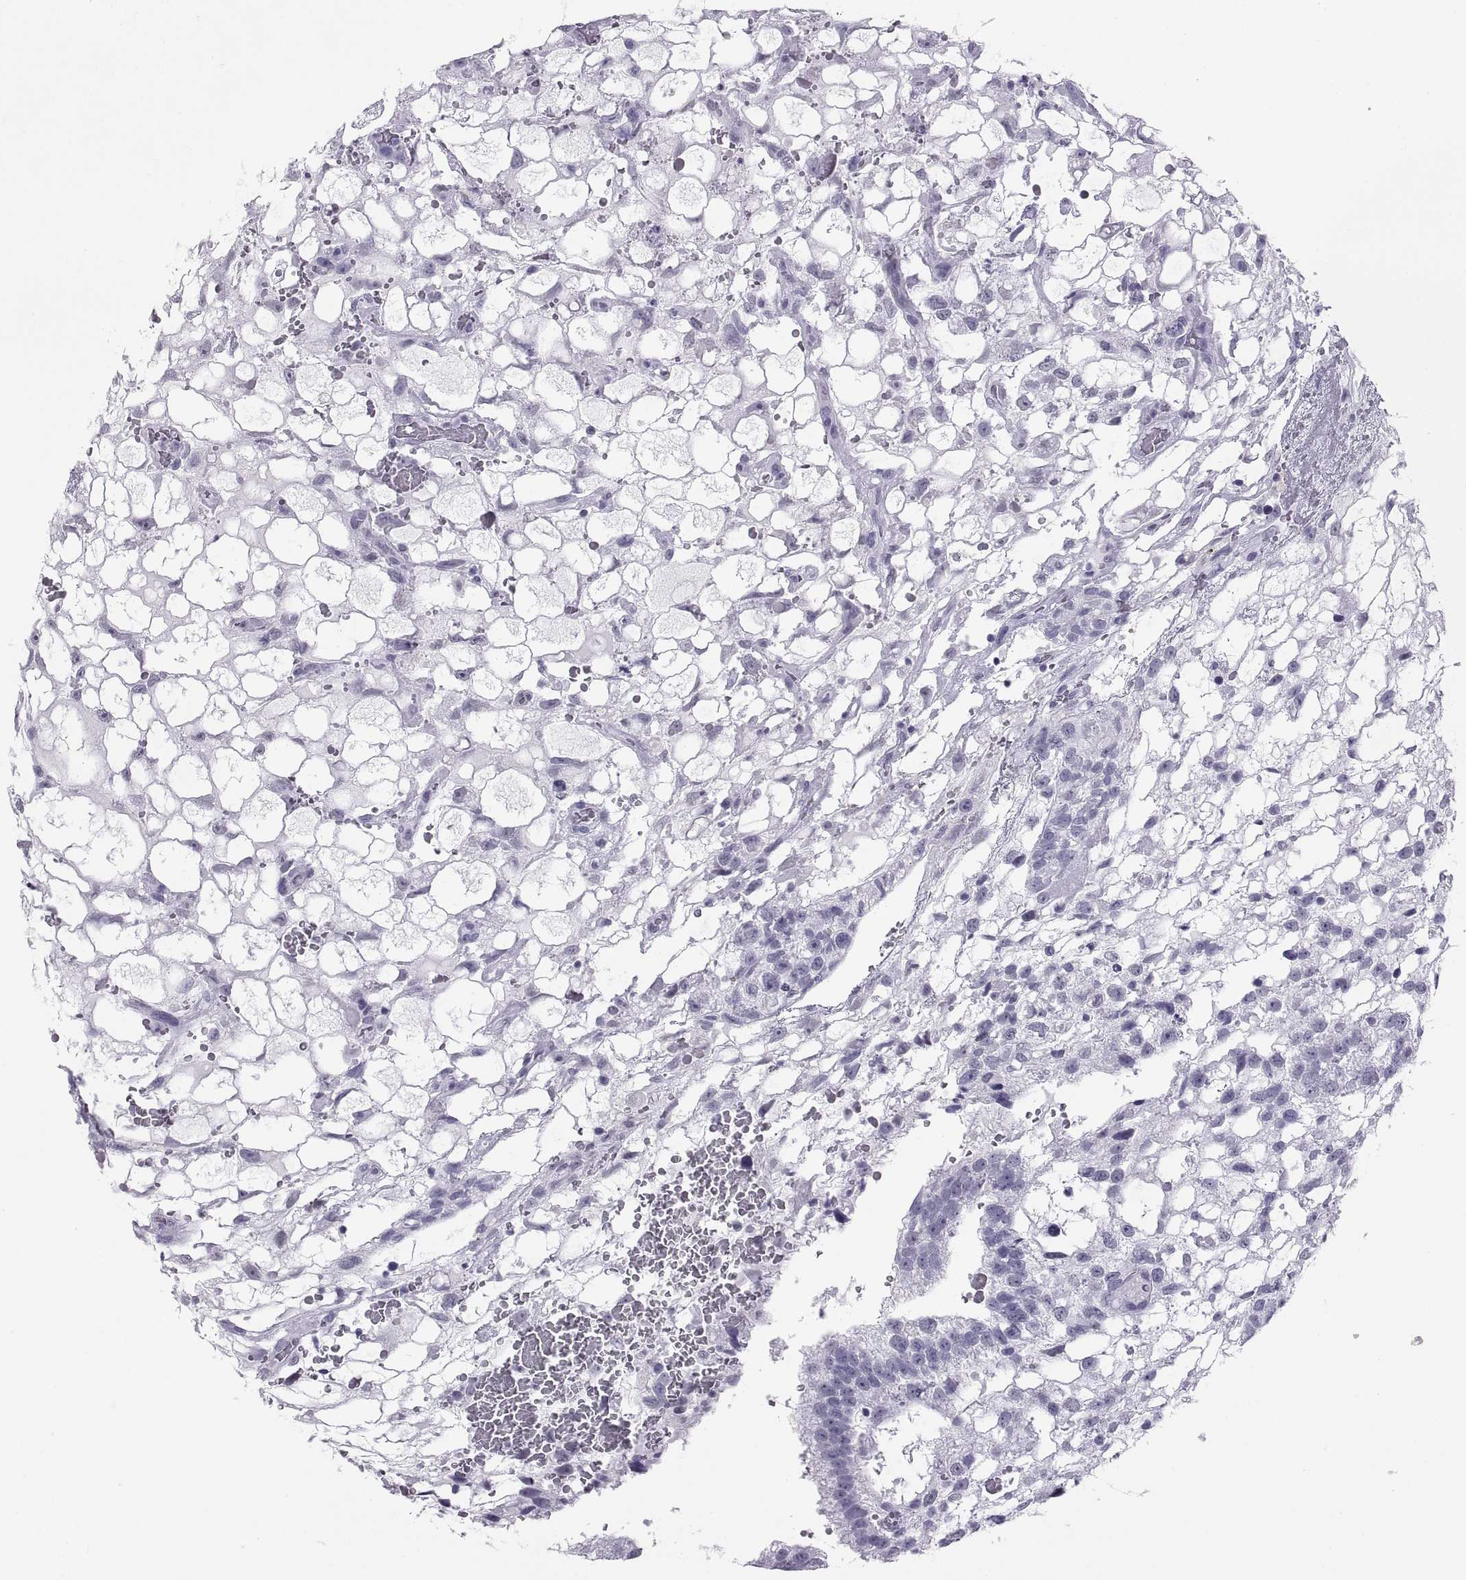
{"staining": {"intensity": "negative", "quantity": "none", "location": "none"}, "tissue": "testis cancer", "cell_type": "Tumor cells", "image_type": "cancer", "snomed": [{"axis": "morphology", "description": "Normal tissue, NOS"}, {"axis": "morphology", "description": "Carcinoma, Embryonal, NOS"}, {"axis": "topography", "description": "Testis"}, {"axis": "topography", "description": "Epididymis"}], "caption": "Tumor cells show no significant staining in testis embryonal carcinoma. (DAB IHC, high magnification).", "gene": "CARTPT", "patient": {"sex": "male", "age": 32}}